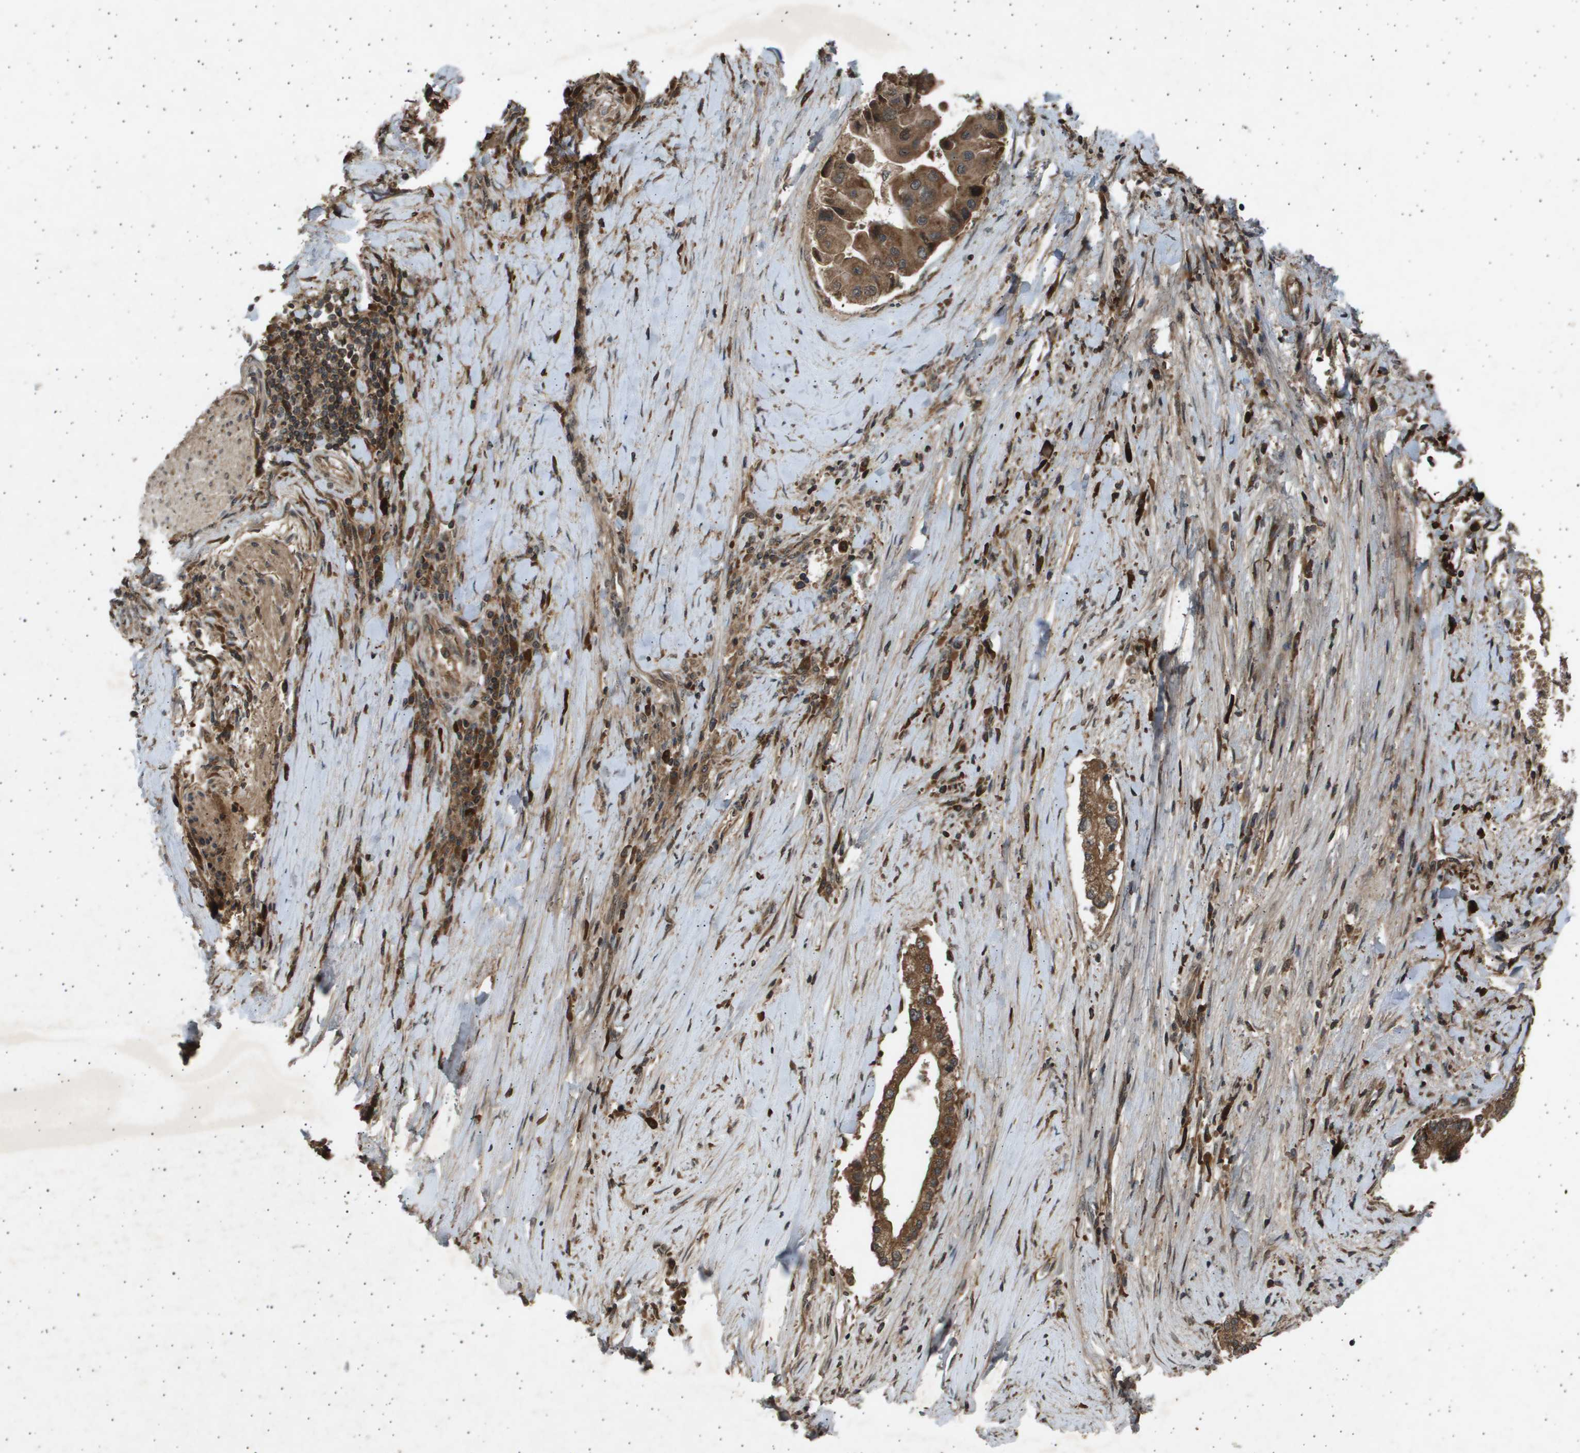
{"staining": {"intensity": "moderate", "quantity": ">75%", "location": "cytoplasmic/membranous"}, "tissue": "liver cancer", "cell_type": "Tumor cells", "image_type": "cancer", "snomed": [{"axis": "morphology", "description": "Cholangiocarcinoma"}, {"axis": "topography", "description": "Liver"}], "caption": "Cholangiocarcinoma (liver) tissue exhibits moderate cytoplasmic/membranous staining in about >75% of tumor cells", "gene": "TNRC6A", "patient": {"sex": "male", "age": 50}}